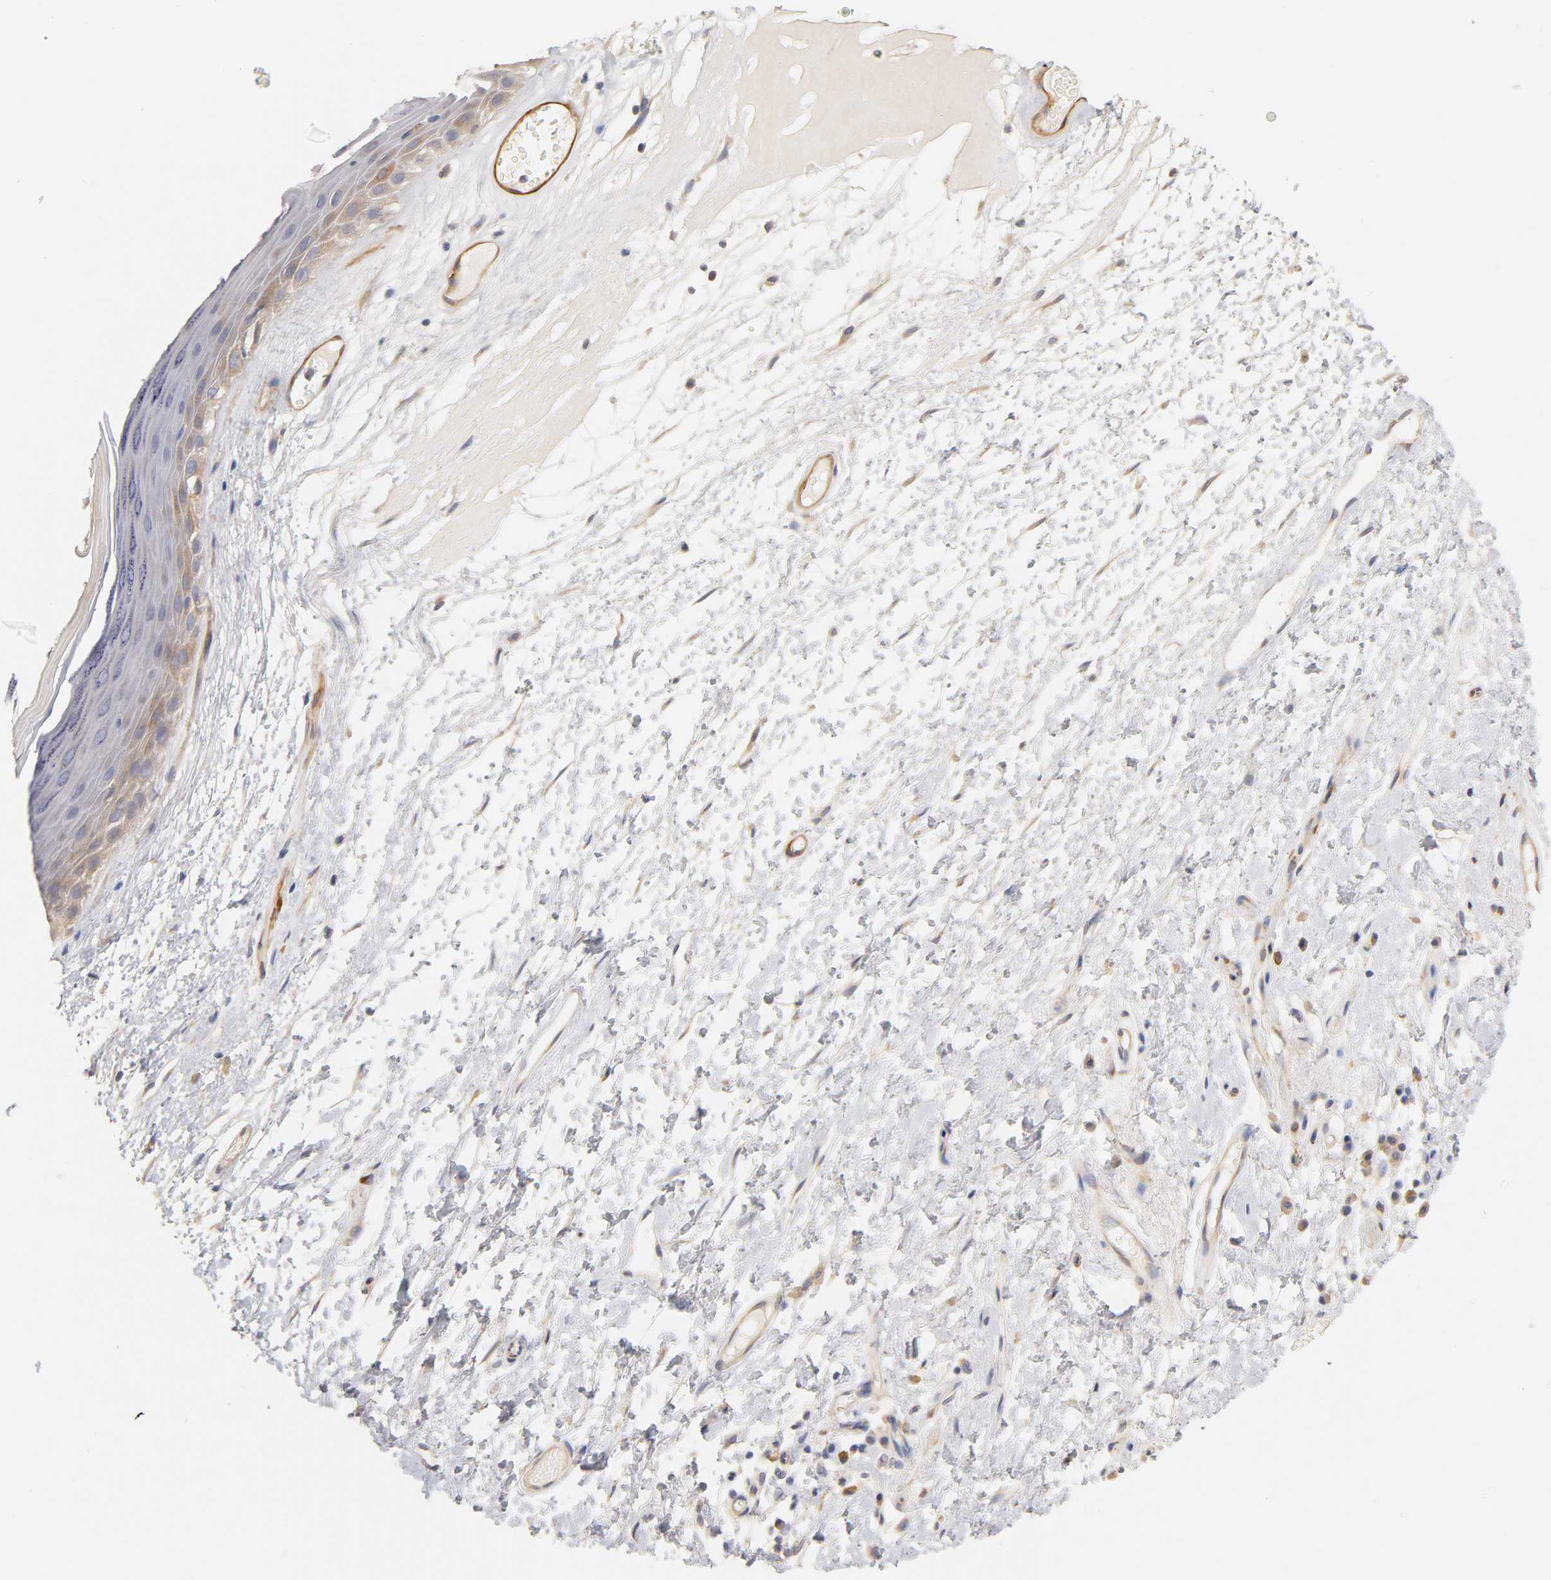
{"staining": {"intensity": "weak", "quantity": "<25%", "location": "cytoplasmic/membranous"}, "tissue": "skin", "cell_type": "Epidermal cells", "image_type": "normal", "snomed": [{"axis": "morphology", "description": "Normal tissue, NOS"}, {"axis": "morphology", "description": "Inflammation, NOS"}, {"axis": "topography", "description": "Vulva"}], "caption": "Immunohistochemistry (IHC) histopathology image of benign skin stained for a protein (brown), which reveals no positivity in epidermal cells. (DAB immunohistochemistry (IHC) visualized using brightfield microscopy, high magnification).", "gene": "LAMB1", "patient": {"sex": "female", "age": 84}}